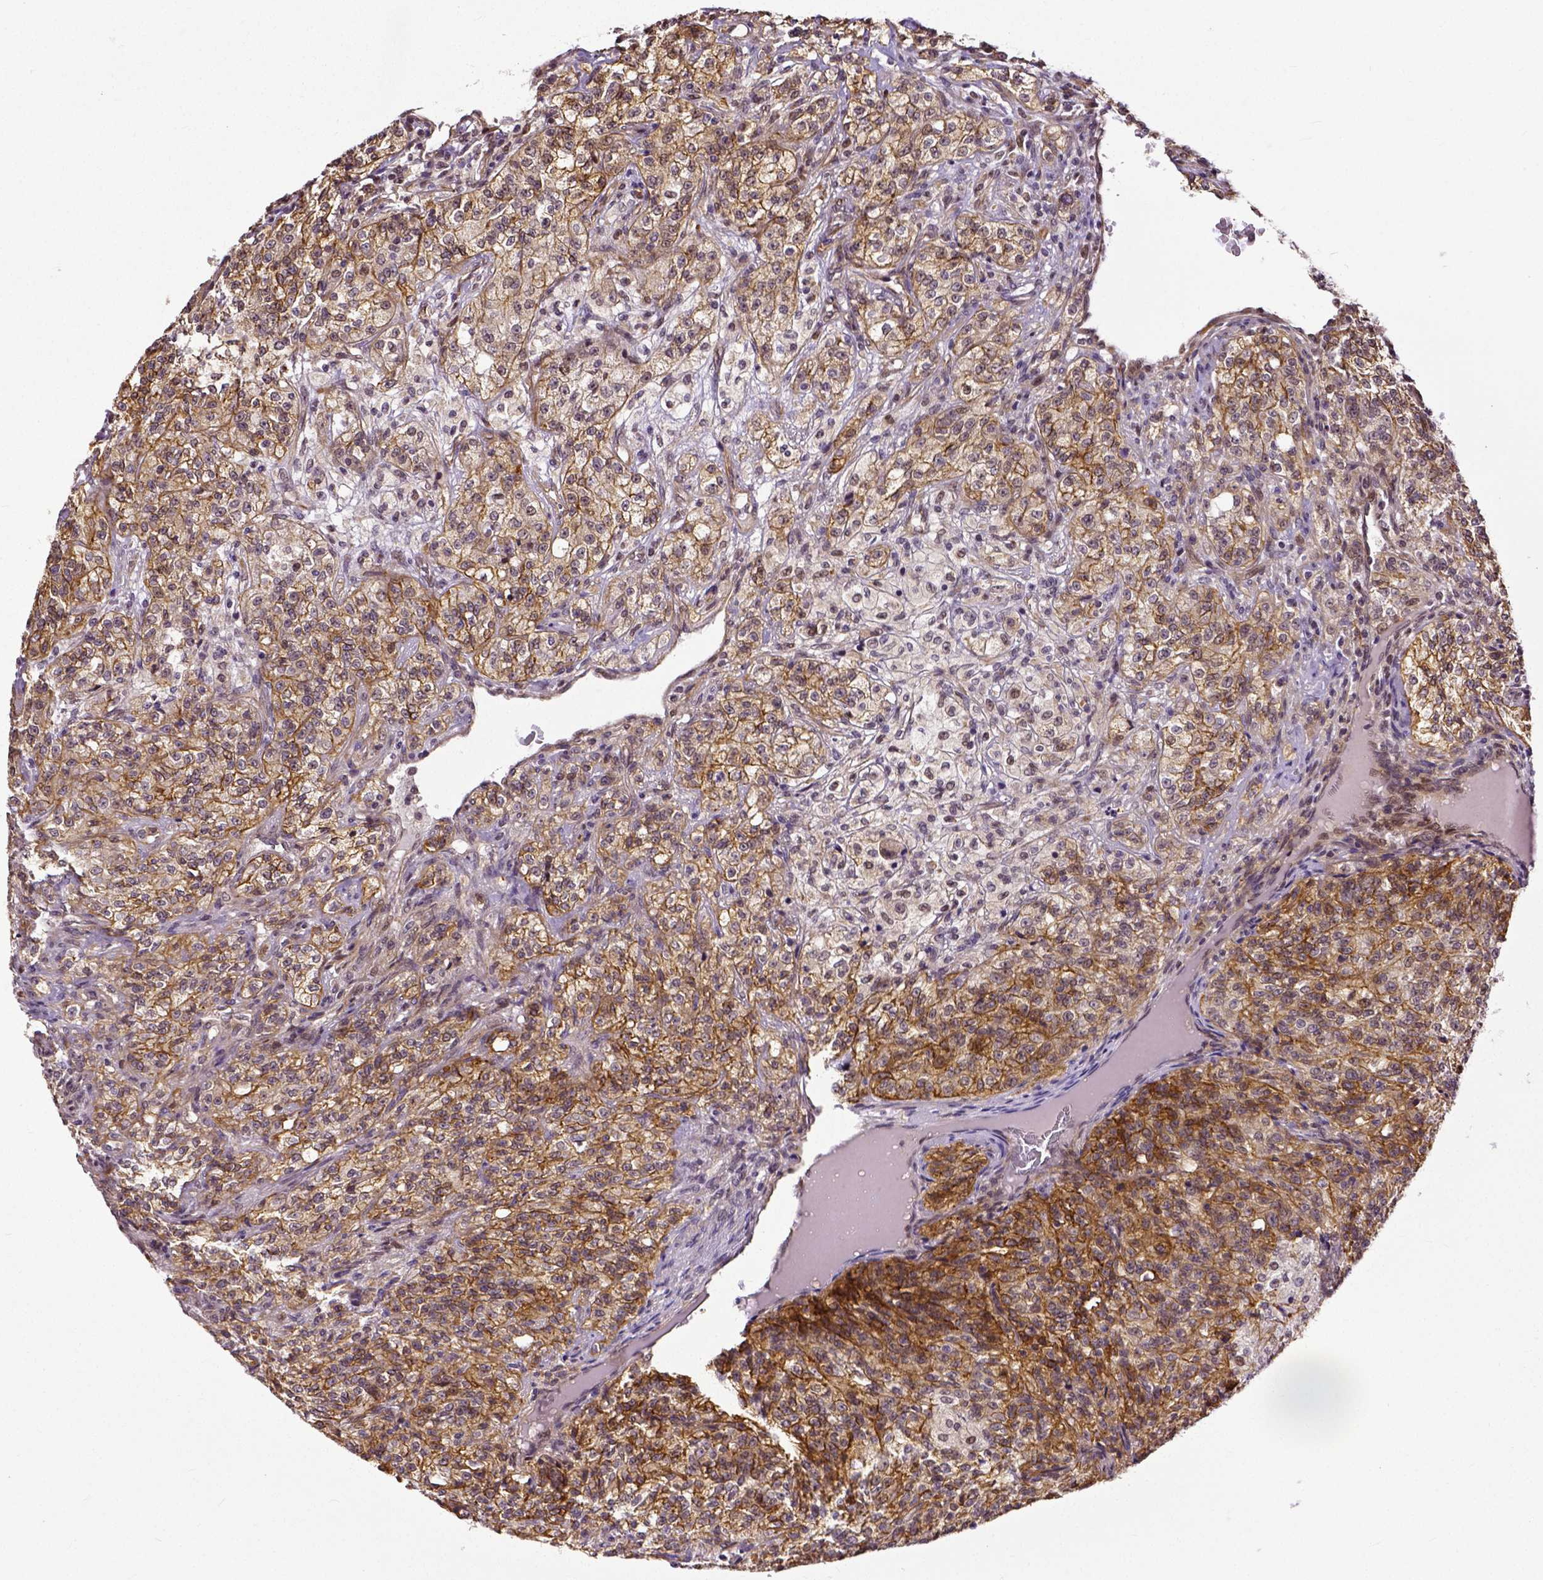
{"staining": {"intensity": "moderate", "quantity": ">75%", "location": "cytoplasmic/membranous"}, "tissue": "renal cancer", "cell_type": "Tumor cells", "image_type": "cancer", "snomed": [{"axis": "morphology", "description": "Adenocarcinoma, NOS"}, {"axis": "topography", "description": "Kidney"}], "caption": "The image displays a brown stain indicating the presence of a protein in the cytoplasmic/membranous of tumor cells in renal cancer.", "gene": "DICER1", "patient": {"sex": "female", "age": 63}}